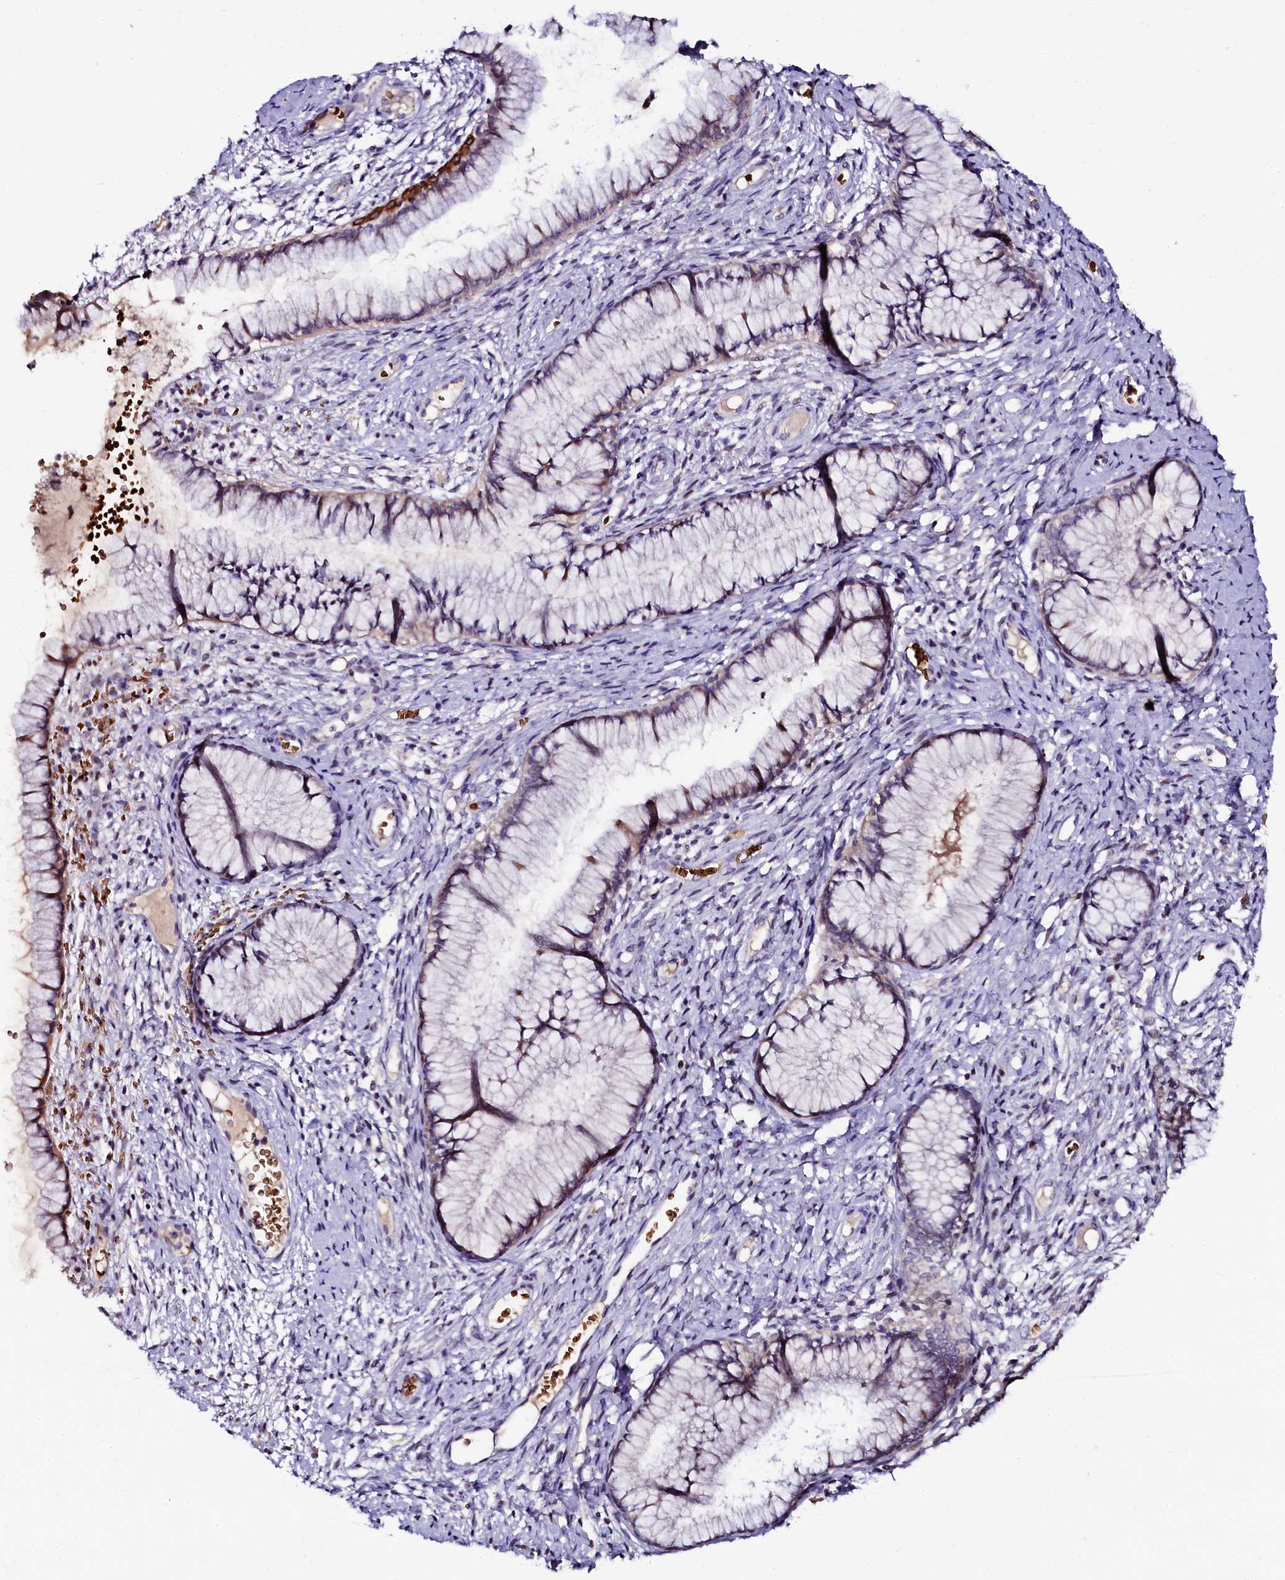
{"staining": {"intensity": "weak", "quantity": "25%-75%", "location": "cytoplasmic/membranous"}, "tissue": "cervix", "cell_type": "Glandular cells", "image_type": "normal", "snomed": [{"axis": "morphology", "description": "Normal tissue, NOS"}, {"axis": "topography", "description": "Cervix"}], "caption": "Weak cytoplasmic/membranous positivity for a protein is seen in approximately 25%-75% of glandular cells of unremarkable cervix using immunohistochemistry.", "gene": "CTDSPL2", "patient": {"sex": "female", "age": 42}}